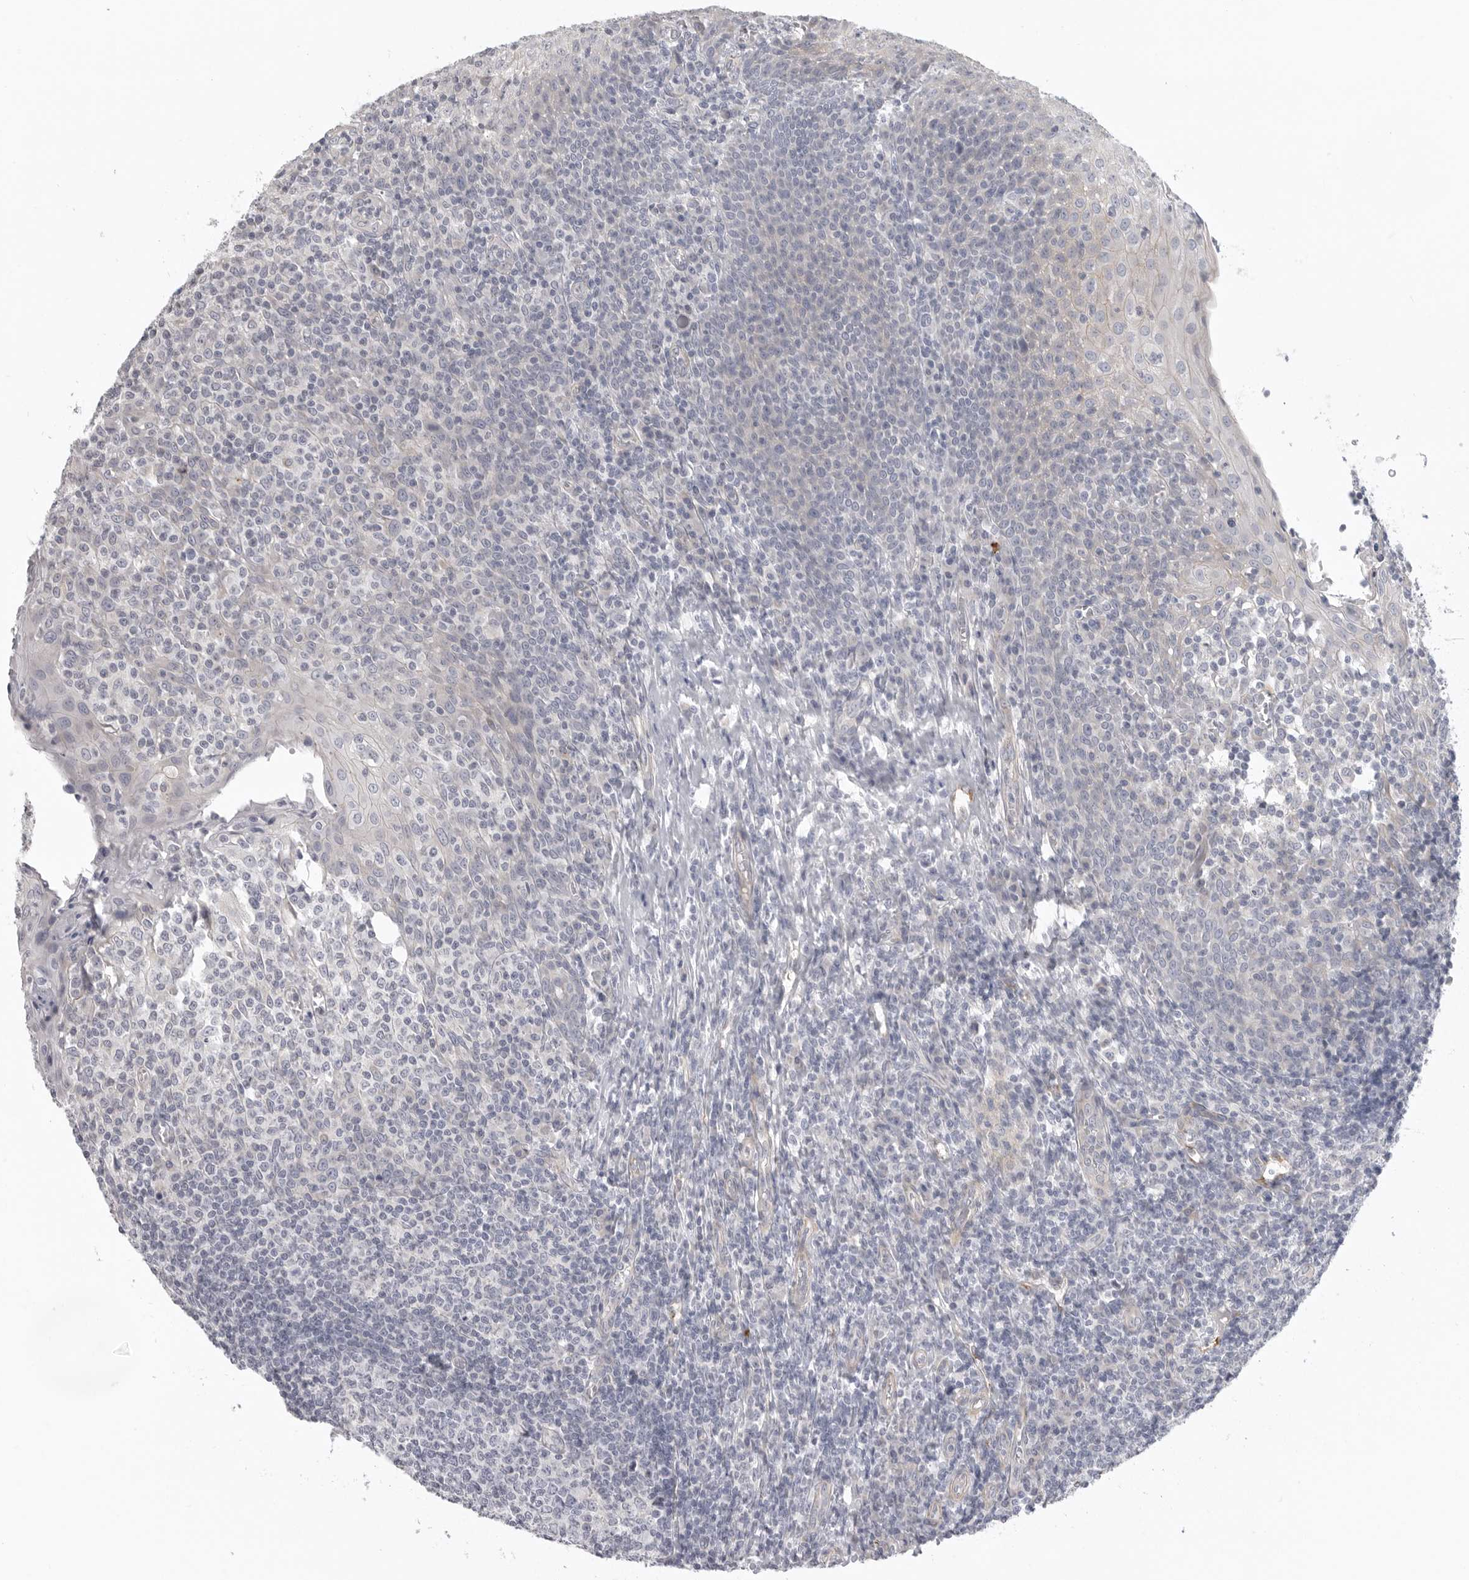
{"staining": {"intensity": "negative", "quantity": "none", "location": "none"}, "tissue": "tonsil", "cell_type": "Germinal center cells", "image_type": "normal", "snomed": [{"axis": "morphology", "description": "Normal tissue, NOS"}, {"axis": "topography", "description": "Tonsil"}], "caption": "Germinal center cells show no significant expression in unremarkable tonsil. The staining was performed using DAB to visualize the protein expression in brown, while the nuclei were stained in blue with hematoxylin (Magnification: 20x).", "gene": "STAB2", "patient": {"sex": "female", "age": 19}}